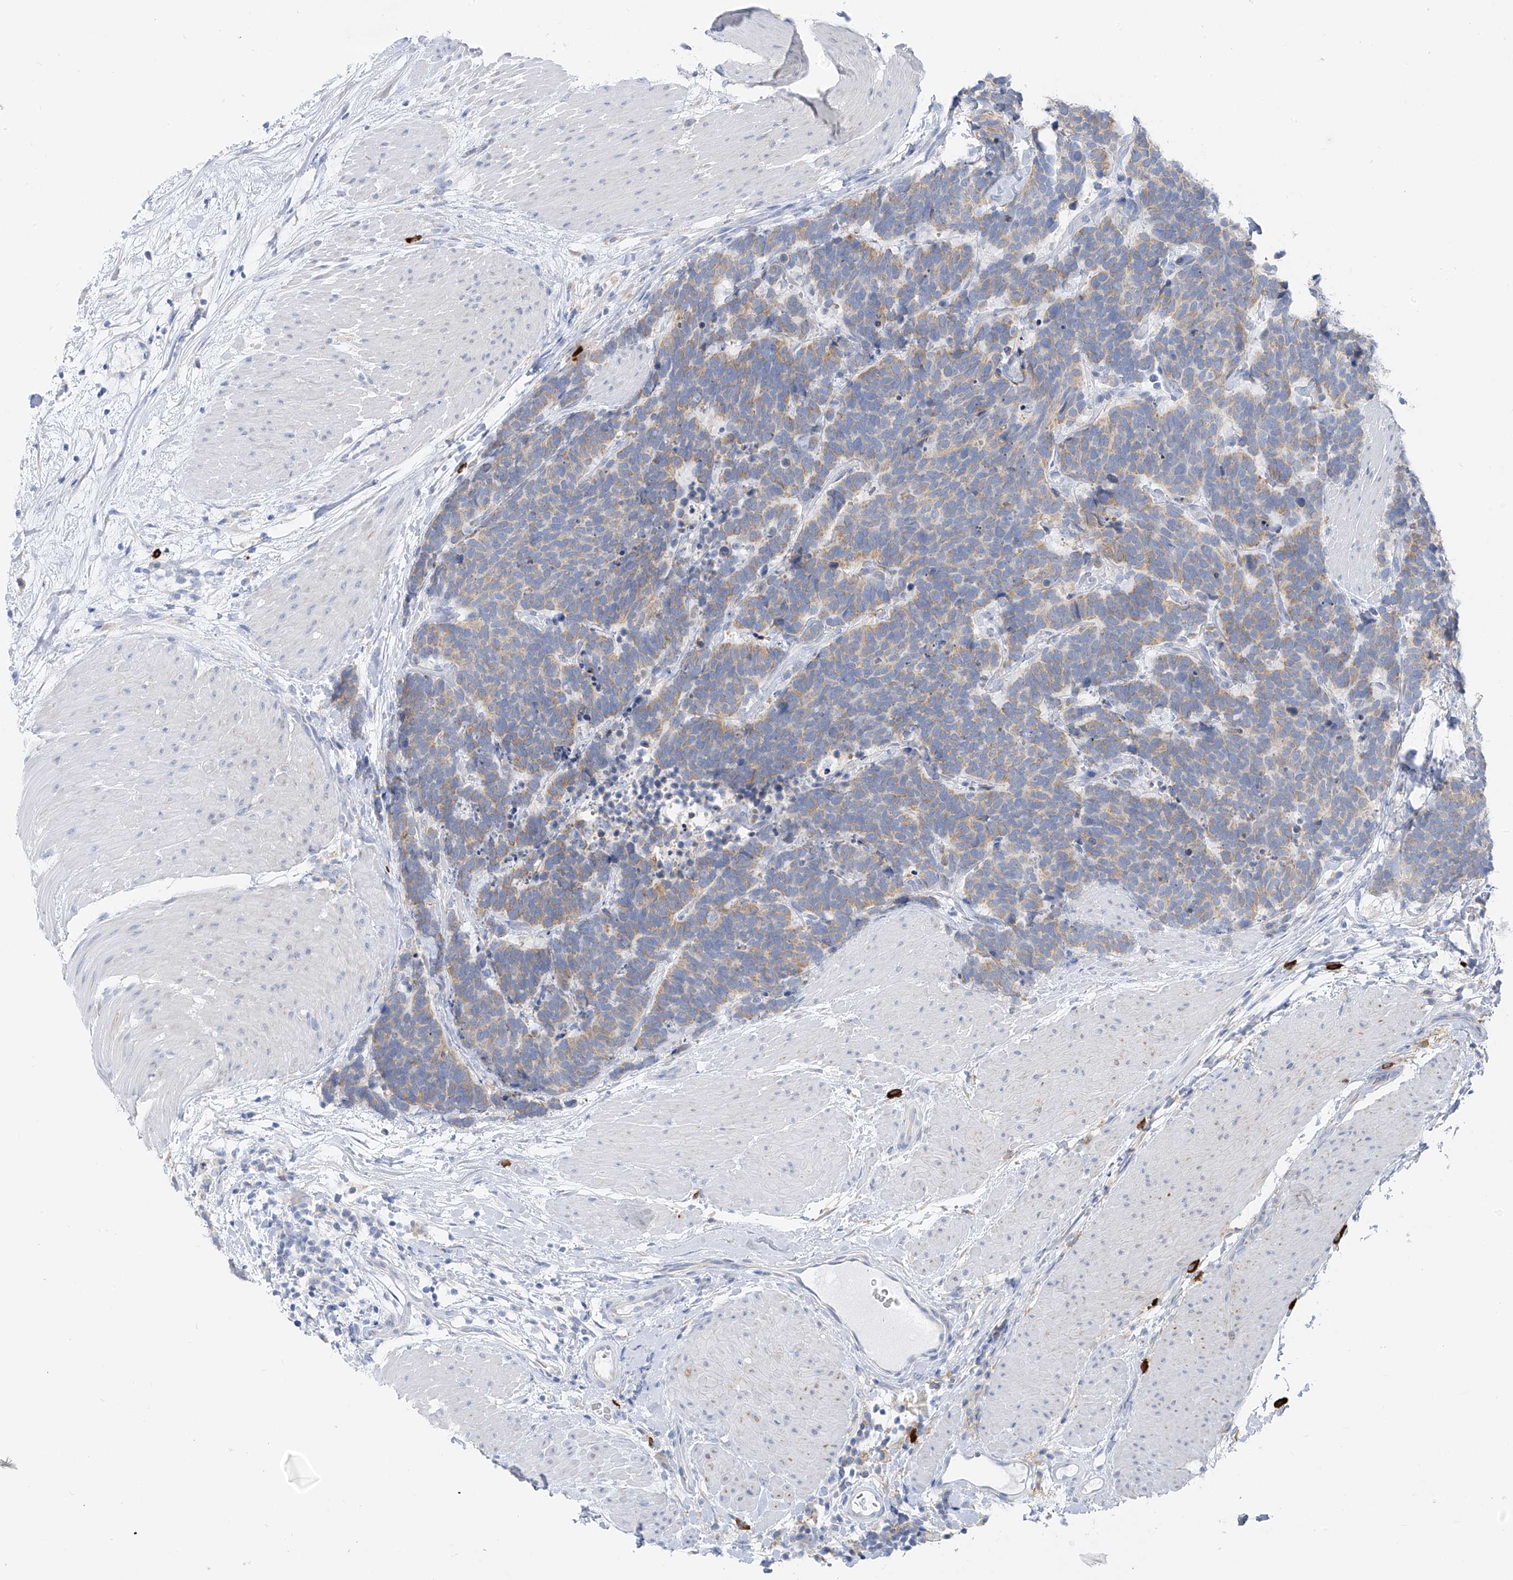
{"staining": {"intensity": "weak", "quantity": "25%-75%", "location": "cytoplasmic/membranous"}, "tissue": "carcinoid", "cell_type": "Tumor cells", "image_type": "cancer", "snomed": [{"axis": "morphology", "description": "Carcinoma, NOS"}, {"axis": "morphology", "description": "Carcinoid, malignant, NOS"}, {"axis": "topography", "description": "Urinary bladder"}], "caption": "Tumor cells display low levels of weak cytoplasmic/membranous expression in about 25%-75% of cells in human carcinoid. The protein of interest is stained brown, and the nuclei are stained in blue (DAB (3,3'-diaminobenzidine) IHC with brightfield microscopy, high magnification).", "gene": "POMGNT2", "patient": {"sex": "male", "age": 57}}